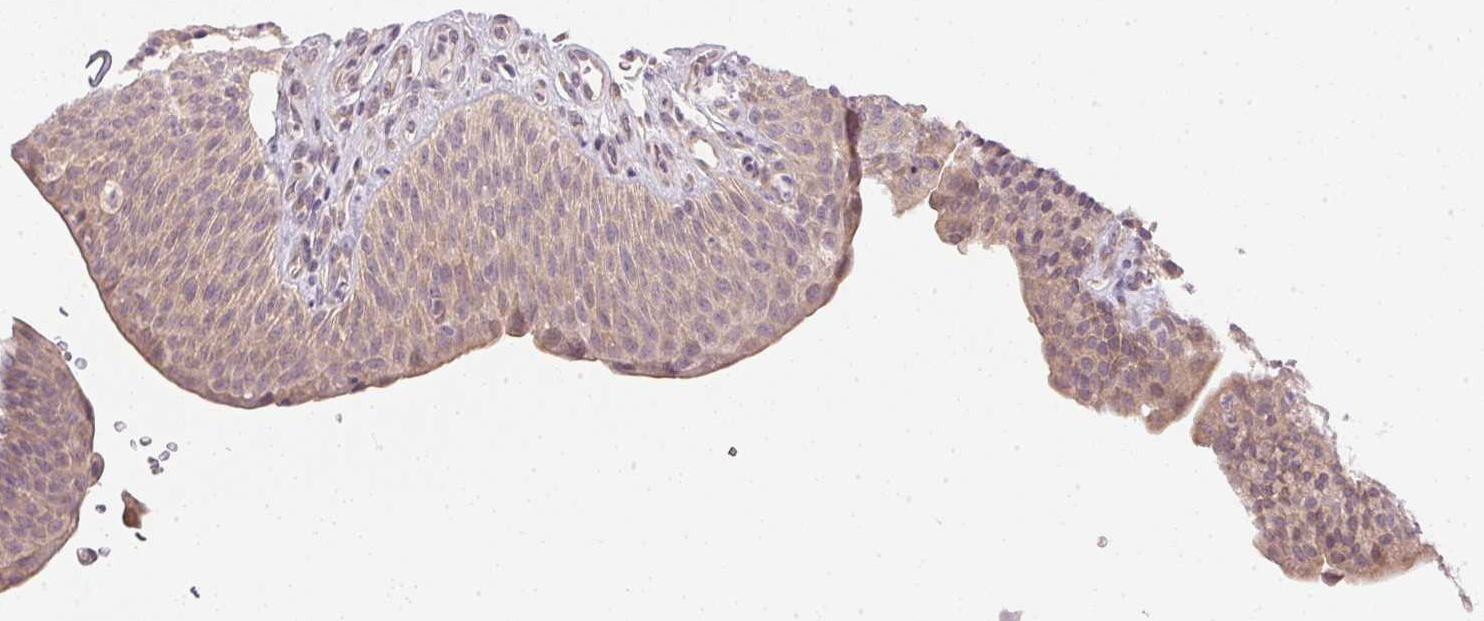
{"staining": {"intensity": "weak", "quantity": "25%-75%", "location": "cytoplasmic/membranous"}, "tissue": "urinary bladder", "cell_type": "Urothelial cells", "image_type": "normal", "snomed": [{"axis": "morphology", "description": "Normal tissue, NOS"}, {"axis": "topography", "description": "Urinary bladder"}, {"axis": "topography", "description": "Peripheral nerve tissue"}], "caption": "This is an image of immunohistochemistry (IHC) staining of benign urinary bladder, which shows weak staining in the cytoplasmic/membranous of urothelial cells.", "gene": "TTC23L", "patient": {"sex": "male", "age": 66}}